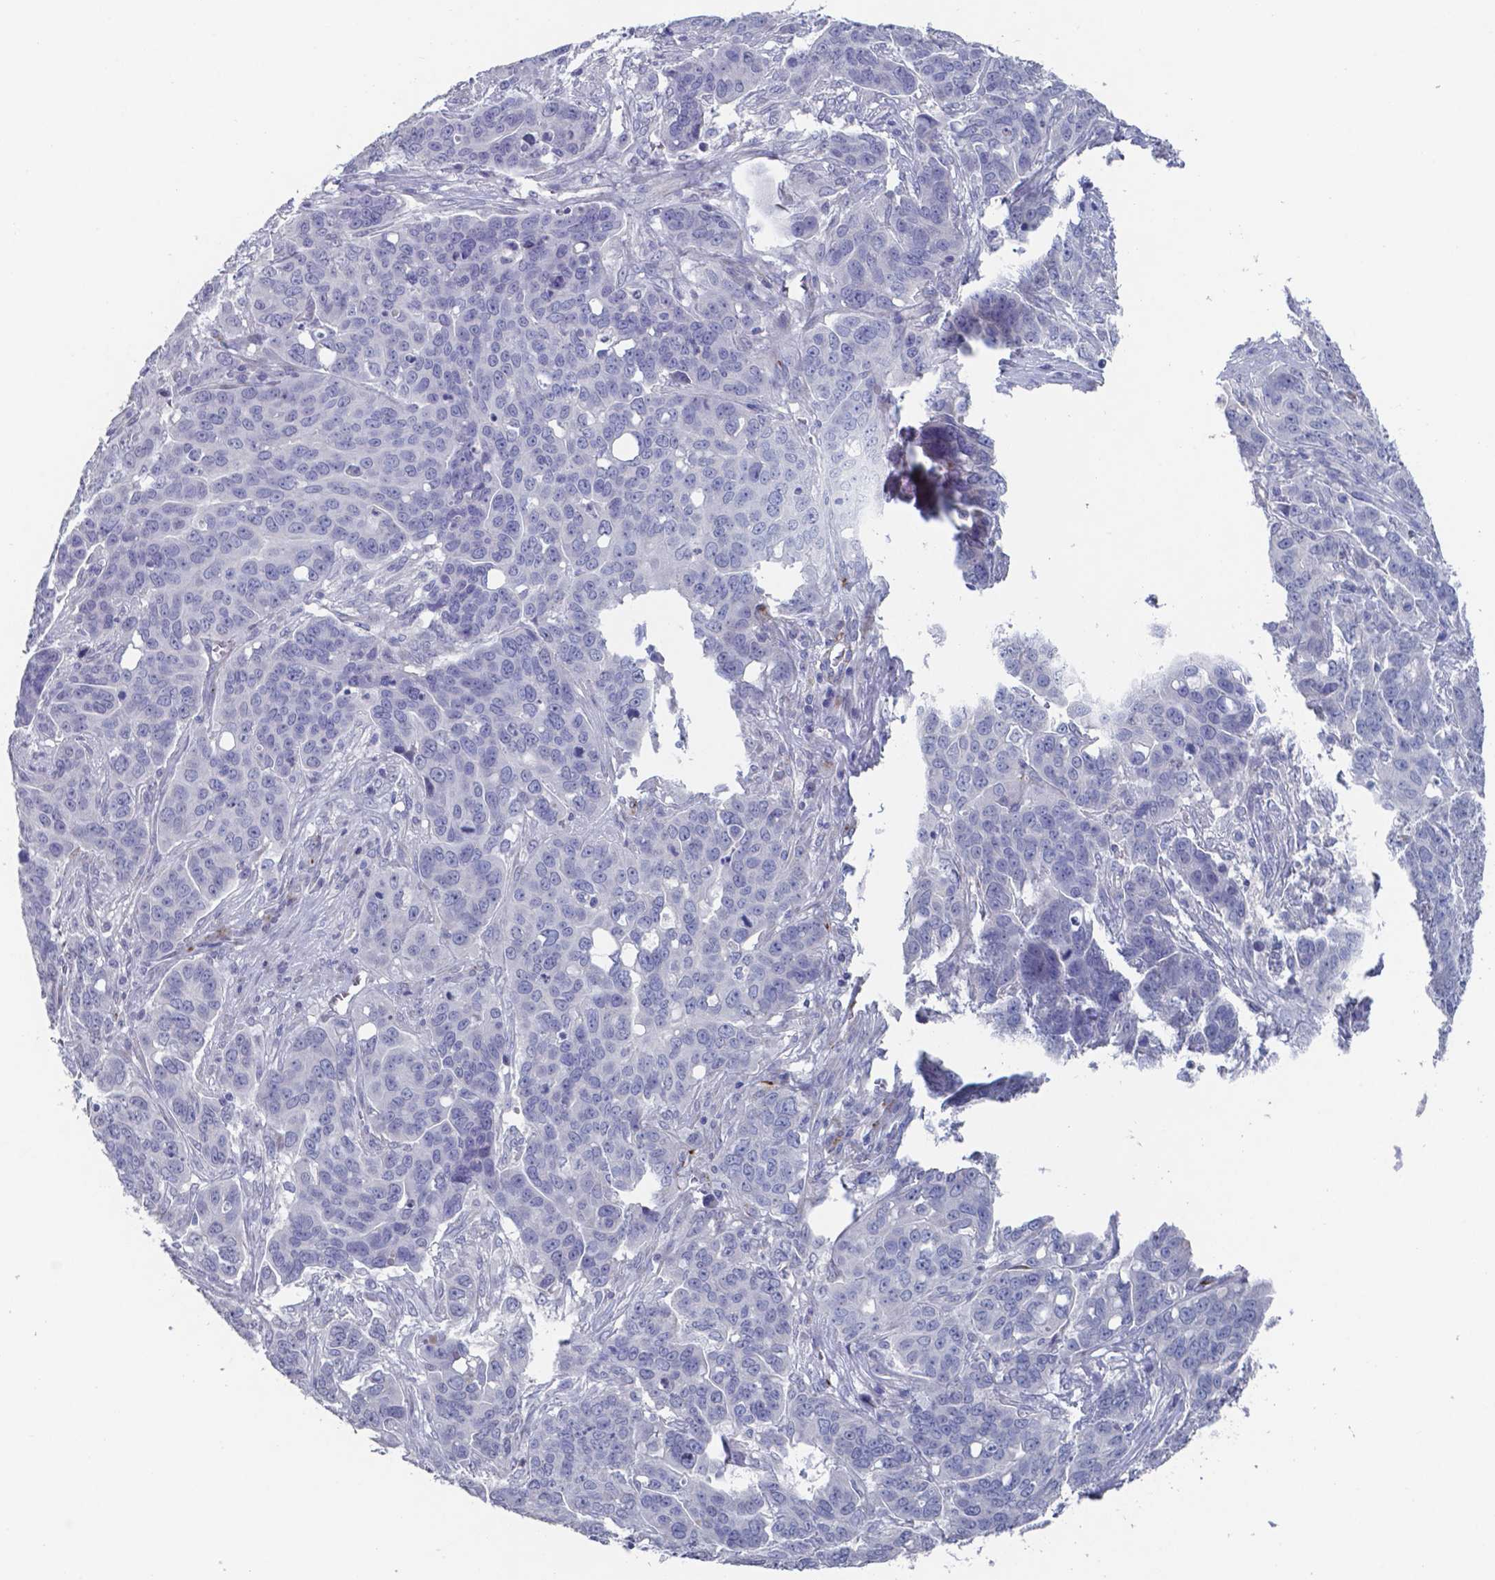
{"staining": {"intensity": "negative", "quantity": "none", "location": "none"}, "tissue": "ovarian cancer", "cell_type": "Tumor cells", "image_type": "cancer", "snomed": [{"axis": "morphology", "description": "Carcinoma, endometroid"}, {"axis": "topography", "description": "Ovary"}], "caption": "A photomicrograph of ovarian cancer (endometroid carcinoma) stained for a protein demonstrates no brown staining in tumor cells. (Stains: DAB immunohistochemistry with hematoxylin counter stain, Microscopy: brightfield microscopy at high magnification).", "gene": "PLA2R1", "patient": {"sex": "female", "age": 78}}